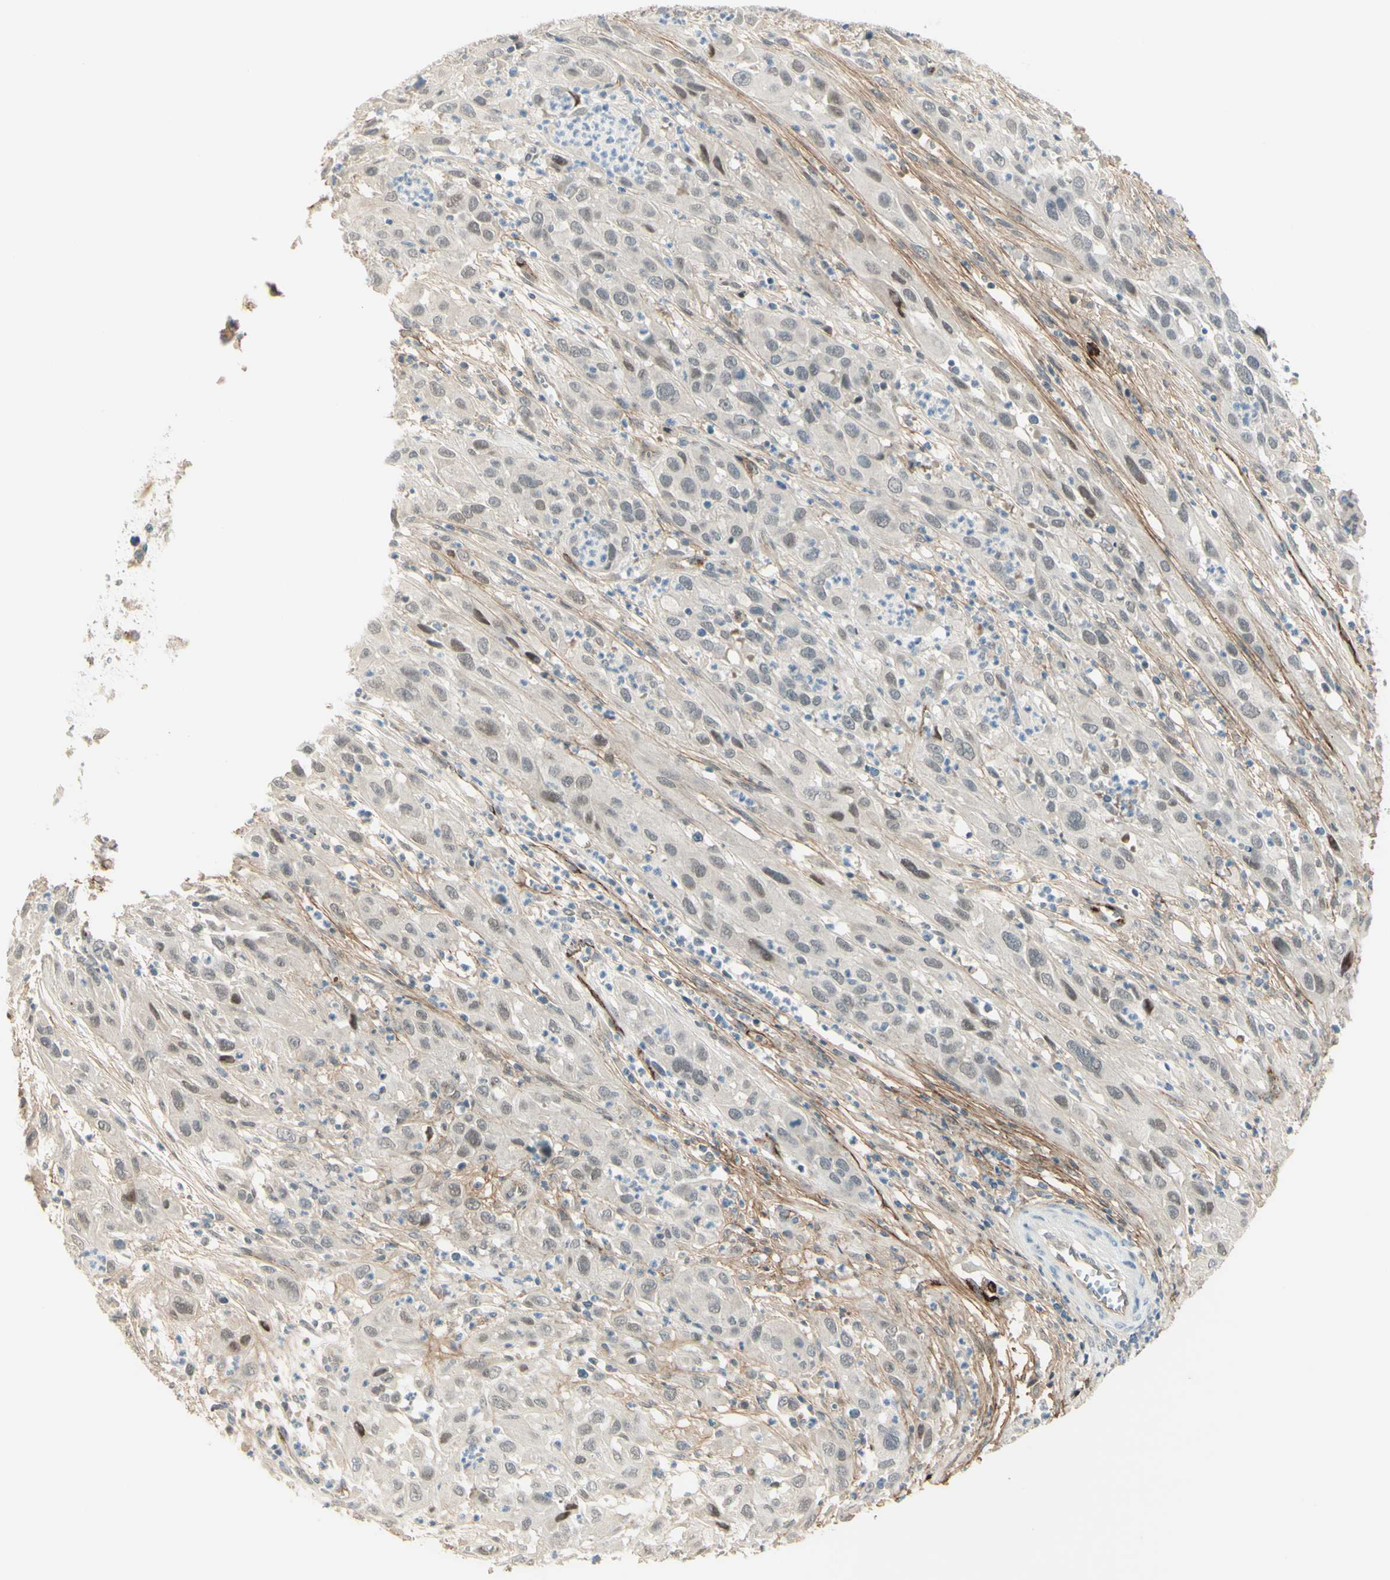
{"staining": {"intensity": "weak", "quantity": "<25%", "location": "nuclear"}, "tissue": "cervical cancer", "cell_type": "Tumor cells", "image_type": "cancer", "snomed": [{"axis": "morphology", "description": "Squamous cell carcinoma, NOS"}, {"axis": "topography", "description": "Cervix"}], "caption": "Cervical cancer was stained to show a protein in brown. There is no significant staining in tumor cells.", "gene": "ANGPT2", "patient": {"sex": "female", "age": 32}}